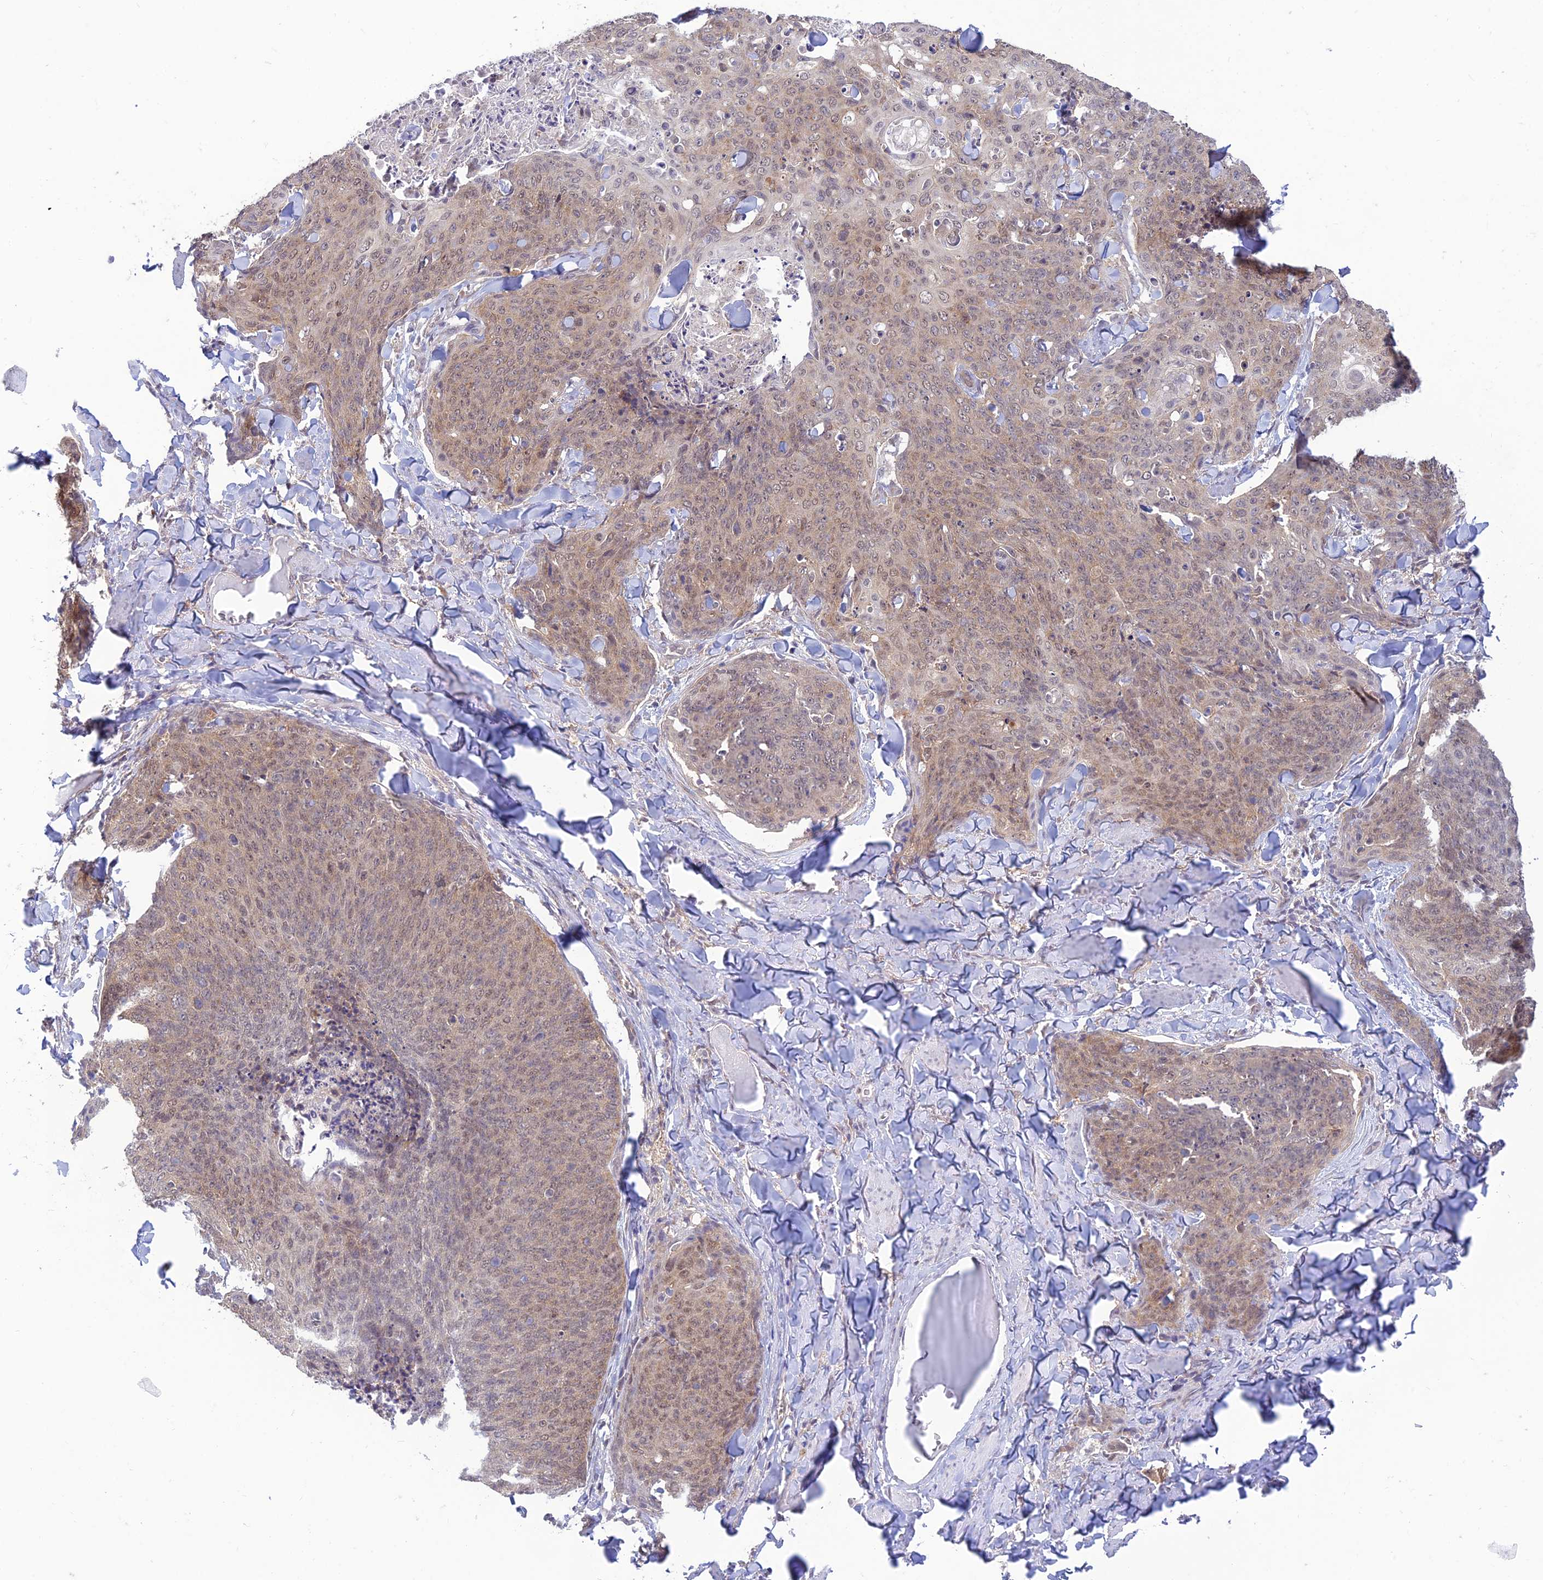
{"staining": {"intensity": "weak", "quantity": ">75%", "location": "cytoplasmic/membranous,nuclear"}, "tissue": "skin cancer", "cell_type": "Tumor cells", "image_type": "cancer", "snomed": [{"axis": "morphology", "description": "Squamous cell carcinoma, NOS"}, {"axis": "topography", "description": "Skin"}, {"axis": "topography", "description": "Vulva"}], "caption": "Tumor cells exhibit weak cytoplasmic/membranous and nuclear positivity in about >75% of cells in squamous cell carcinoma (skin).", "gene": "SKIC8", "patient": {"sex": "female", "age": 85}}